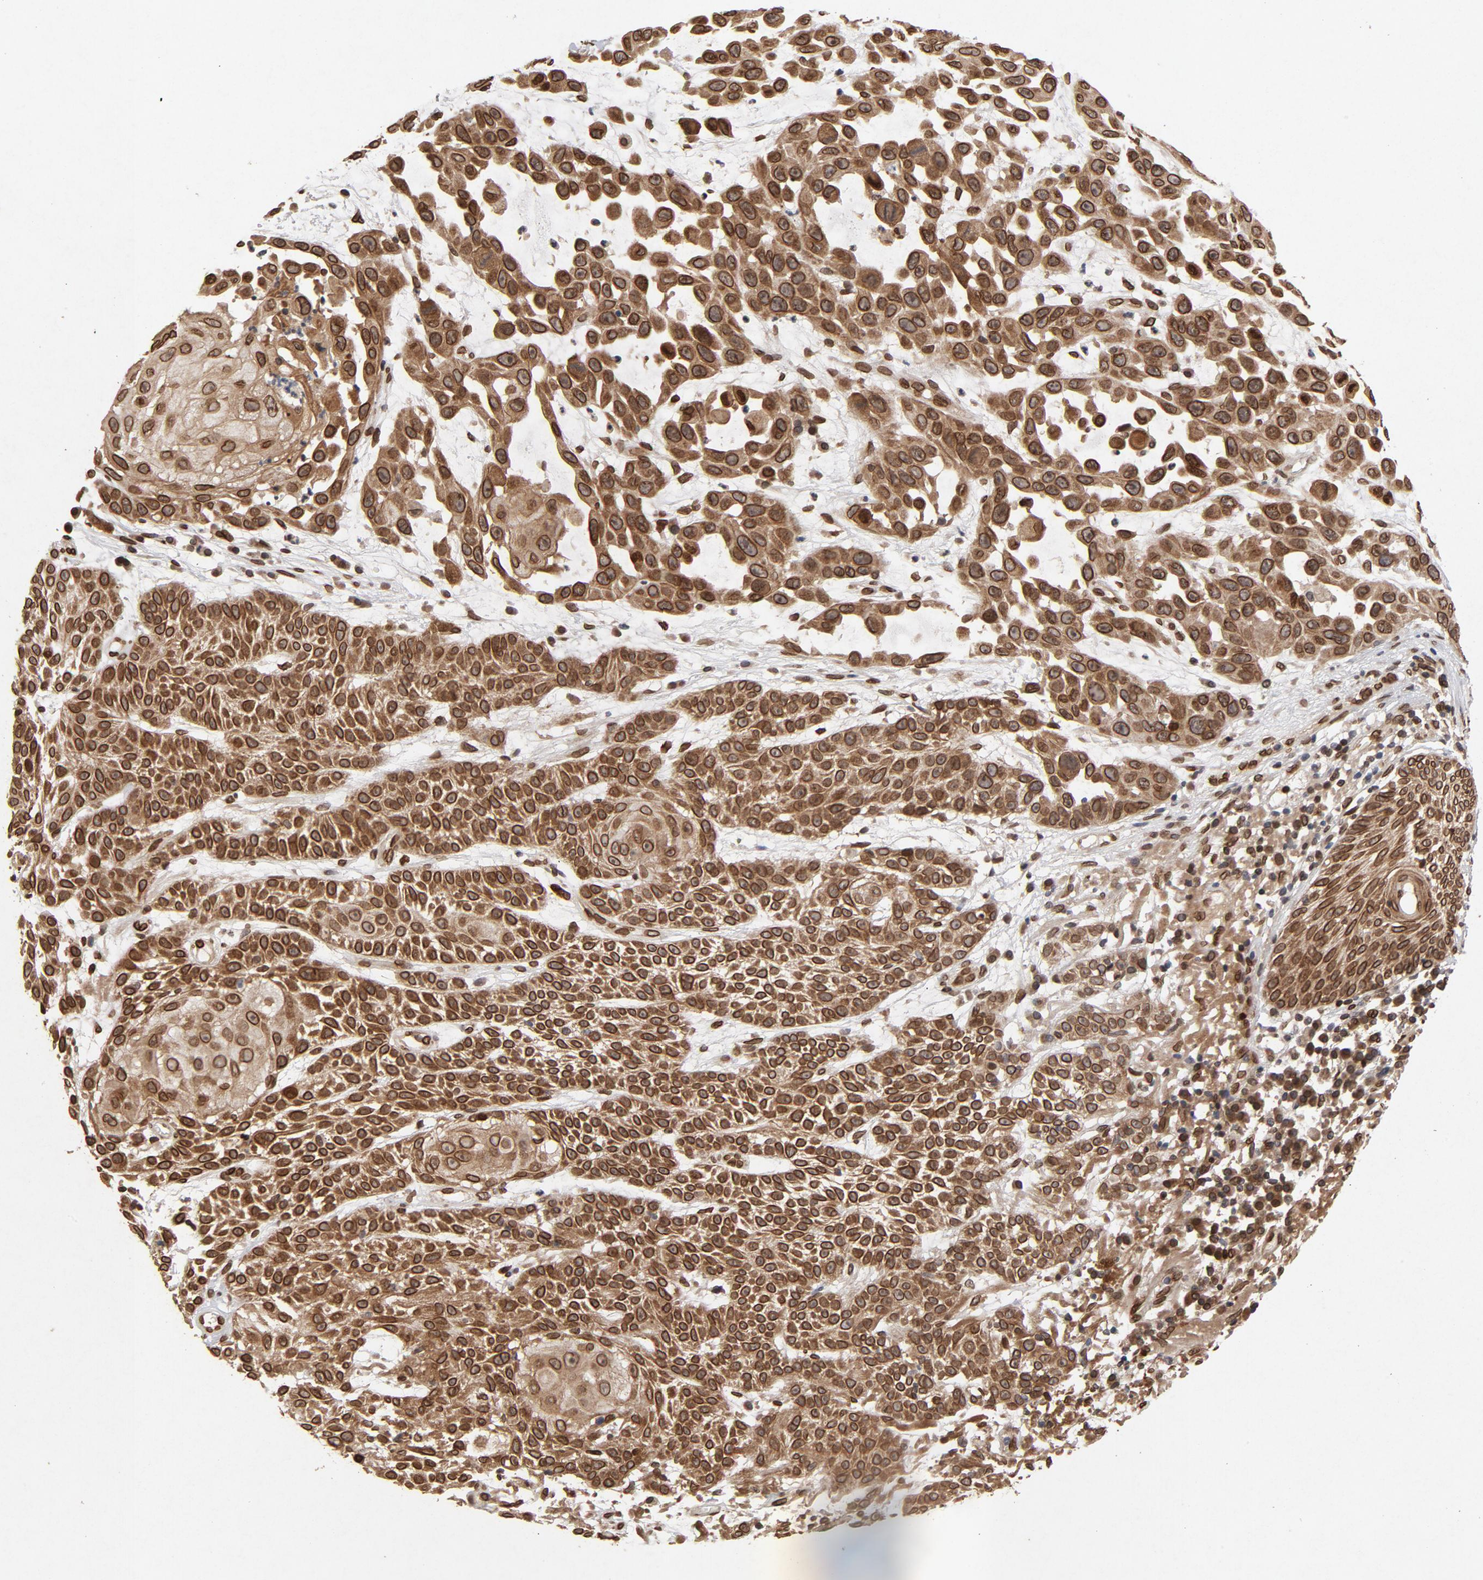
{"staining": {"intensity": "strong", "quantity": ">75%", "location": "cytoplasmic/membranous,nuclear"}, "tissue": "skin cancer", "cell_type": "Tumor cells", "image_type": "cancer", "snomed": [{"axis": "morphology", "description": "Squamous cell carcinoma, NOS"}, {"axis": "topography", "description": "Skin"}], "caption": "Immunohistochemical staining of human squamous cell carcinoma (skin) reveals strong cytoplasmic/membranous and nuclear protein expression in about >75% of tumor cells.", "gene": "LMNA", "patient": {"sex": "male", "age": 81}}